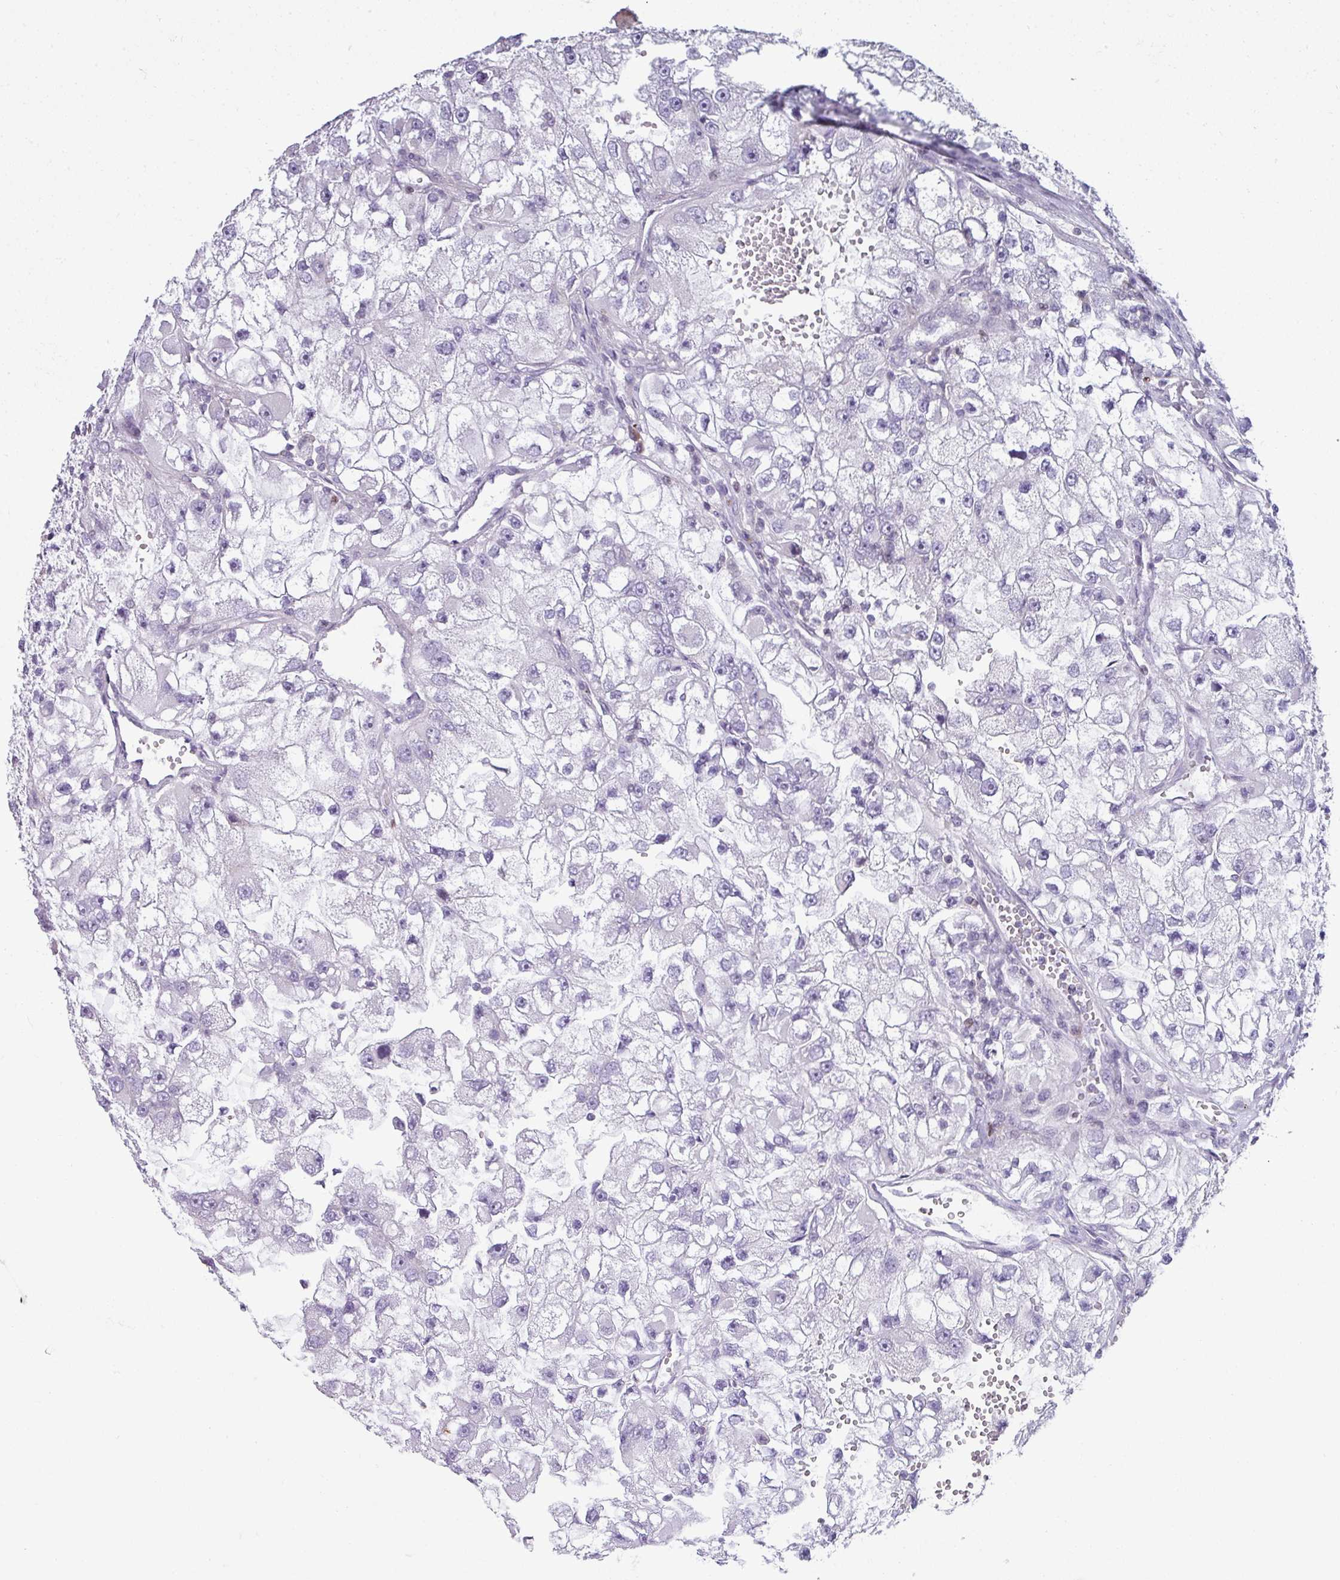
{"staining": {"intensity": "negative", "quantity": "none", "location": "none"}, "tissue": "renal cancer", "cell_type": "Tumor cells", "image_type": "cancer", "snomed": [{"axis": "morphology", "description": "Adenocarcinoma, NOS"}, {"axis": "topography", "description": "Kidney"}], "caption": "Renal adenocarcinoma was stained to show a protein in brown. There is no significant expression in tumor cells.", "gene": "STAT5A", "patient": {"sex": "male", "age": 63}}